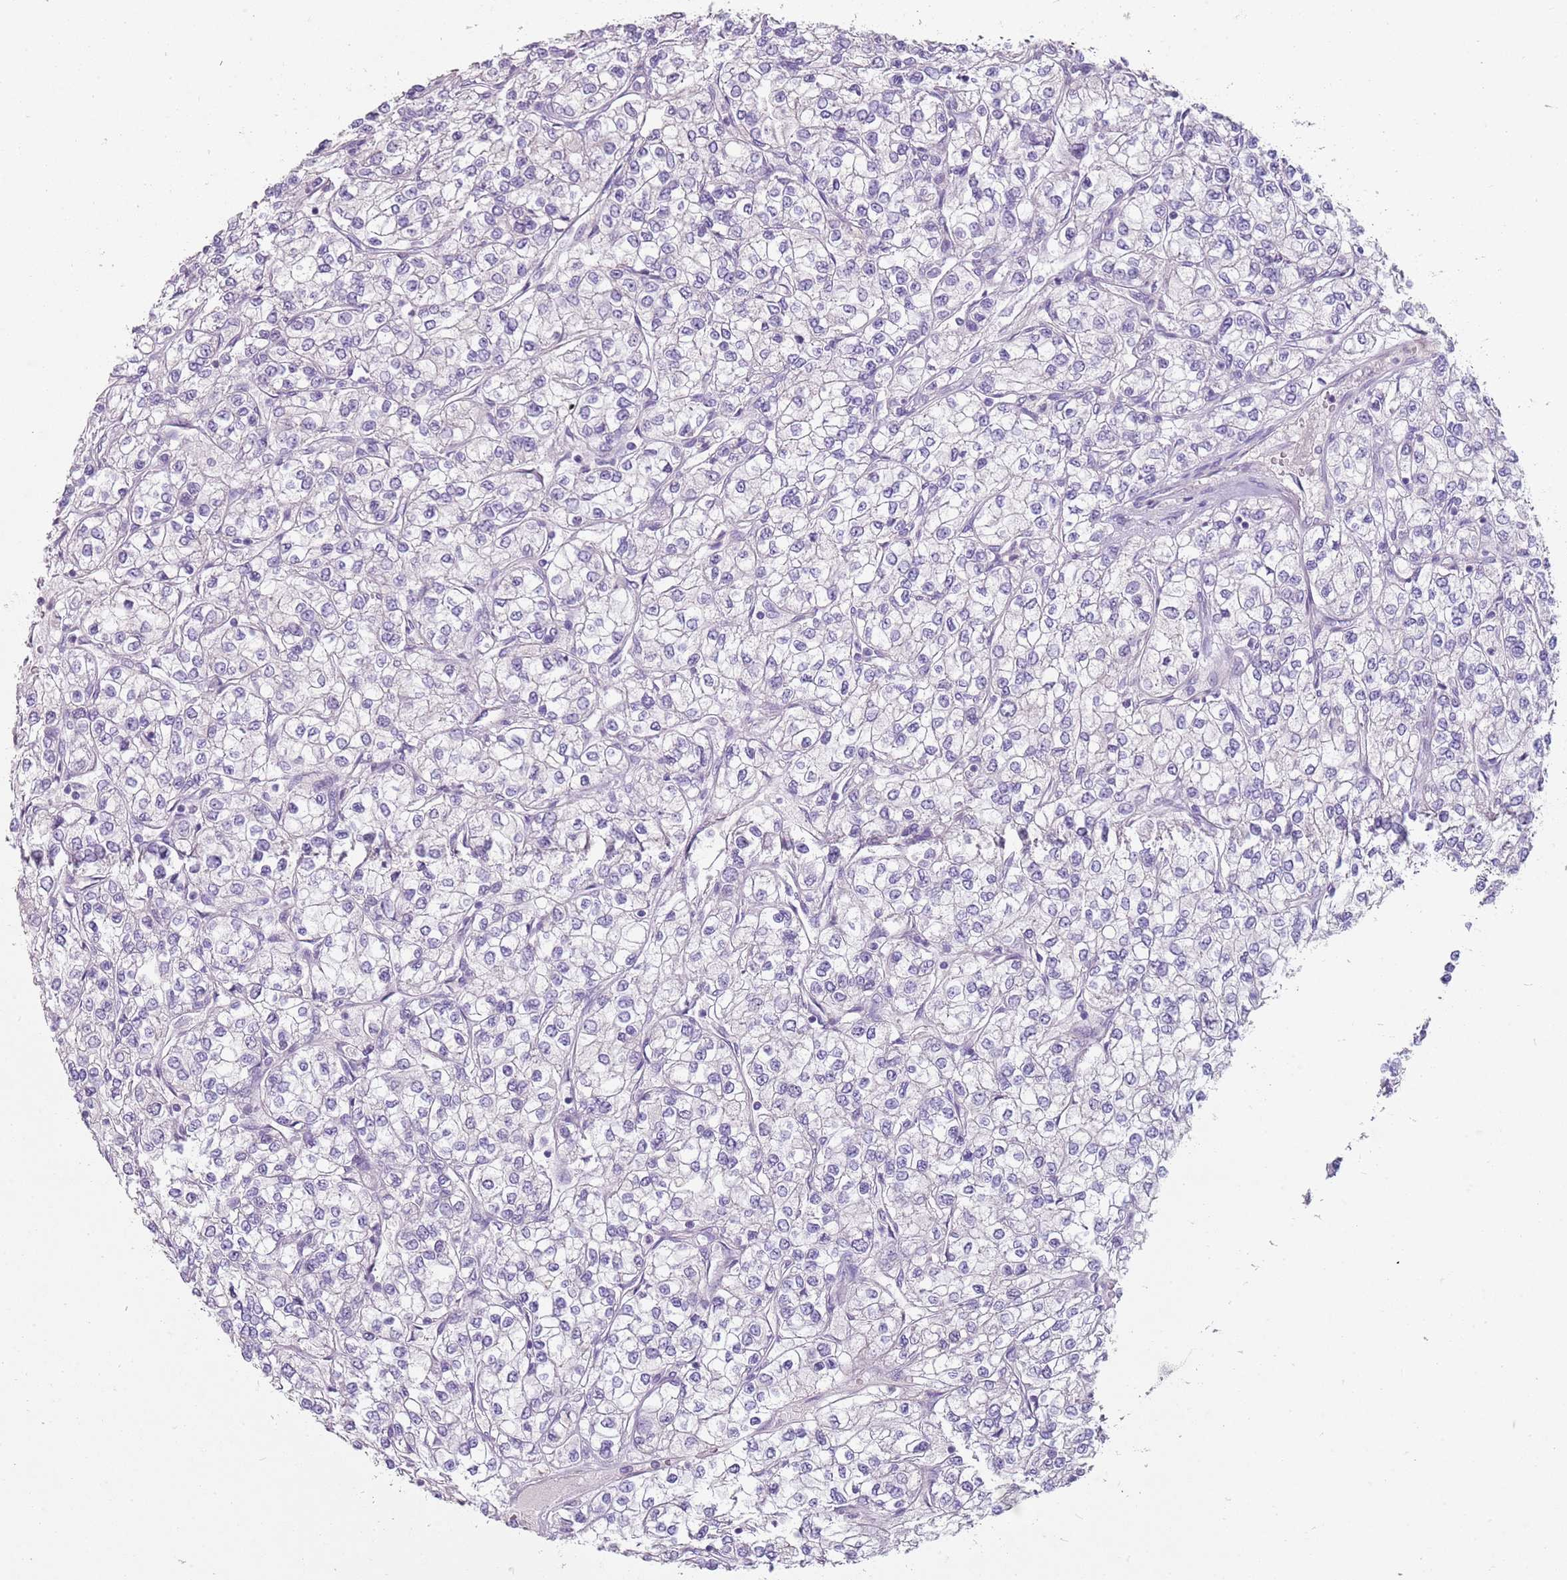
{"staining": {"intensity": "negative", "quantity": "none", "location": "none"}, "tissue": "renal cancer", "cell_type": "Tumor cells", "image_type": "cancer", "snomed": [{"axis": "morphology", "description": "Adenocarcinoma, NOS"}, {"axis": "topography", "description": "Kidney"}], "caption": "Tumor cells are negative for protein expression in human renal adenocarcinoma.", "gene": "ZNF583", "patient": {"sex": "male", "age": 80}}